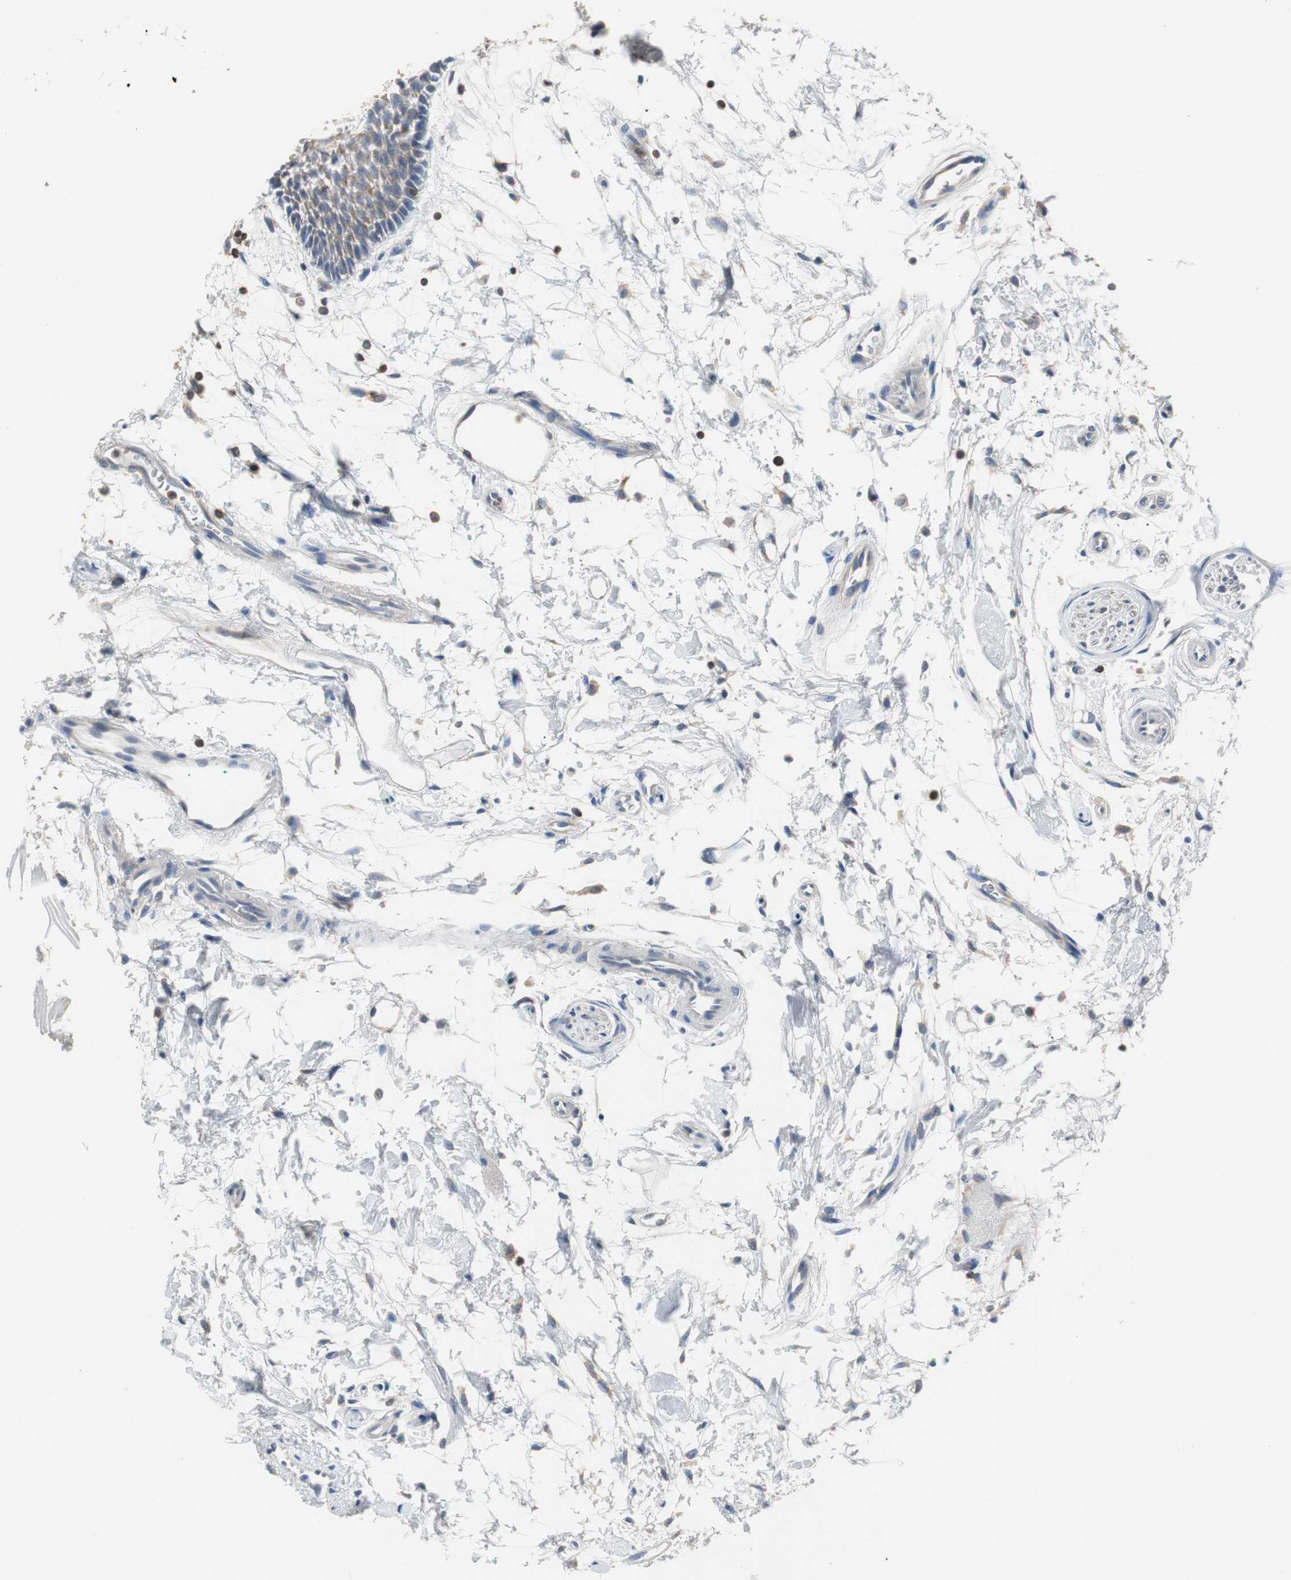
{"staining": {"intensity": "weak", "quantity": "25%-75%", "location": "cytoplasmic/membranous"}, "tissue": "oral mucosa", "cell_type": "Squamous epithelial cells", "image_type": "normal", "snomed": [{"axis": "morphology", "description": "Normal tissue, NOS"}, {"axis": "topography", "description": "Skeletal muscle"}, {"axis": "topography", "description": "Oral tissue"}, {"axis": "topography", "description": "Peripheral nerve tissue"}], "caption": "Normal oral mucosa exhibits weak cytoplasmic/membranous staining in approximately 25%-75% of squamous epithelial cells, visualized by immunohistochemistry. The protein of interest is stained brown, and the nuclei are stained in blue (DAB (3,3'-diaminobenzidine) IHC with brightfield microscopy, high magnification).", "gene": "TSC22D4", "patient": {"sex": "female", "age": 84}}